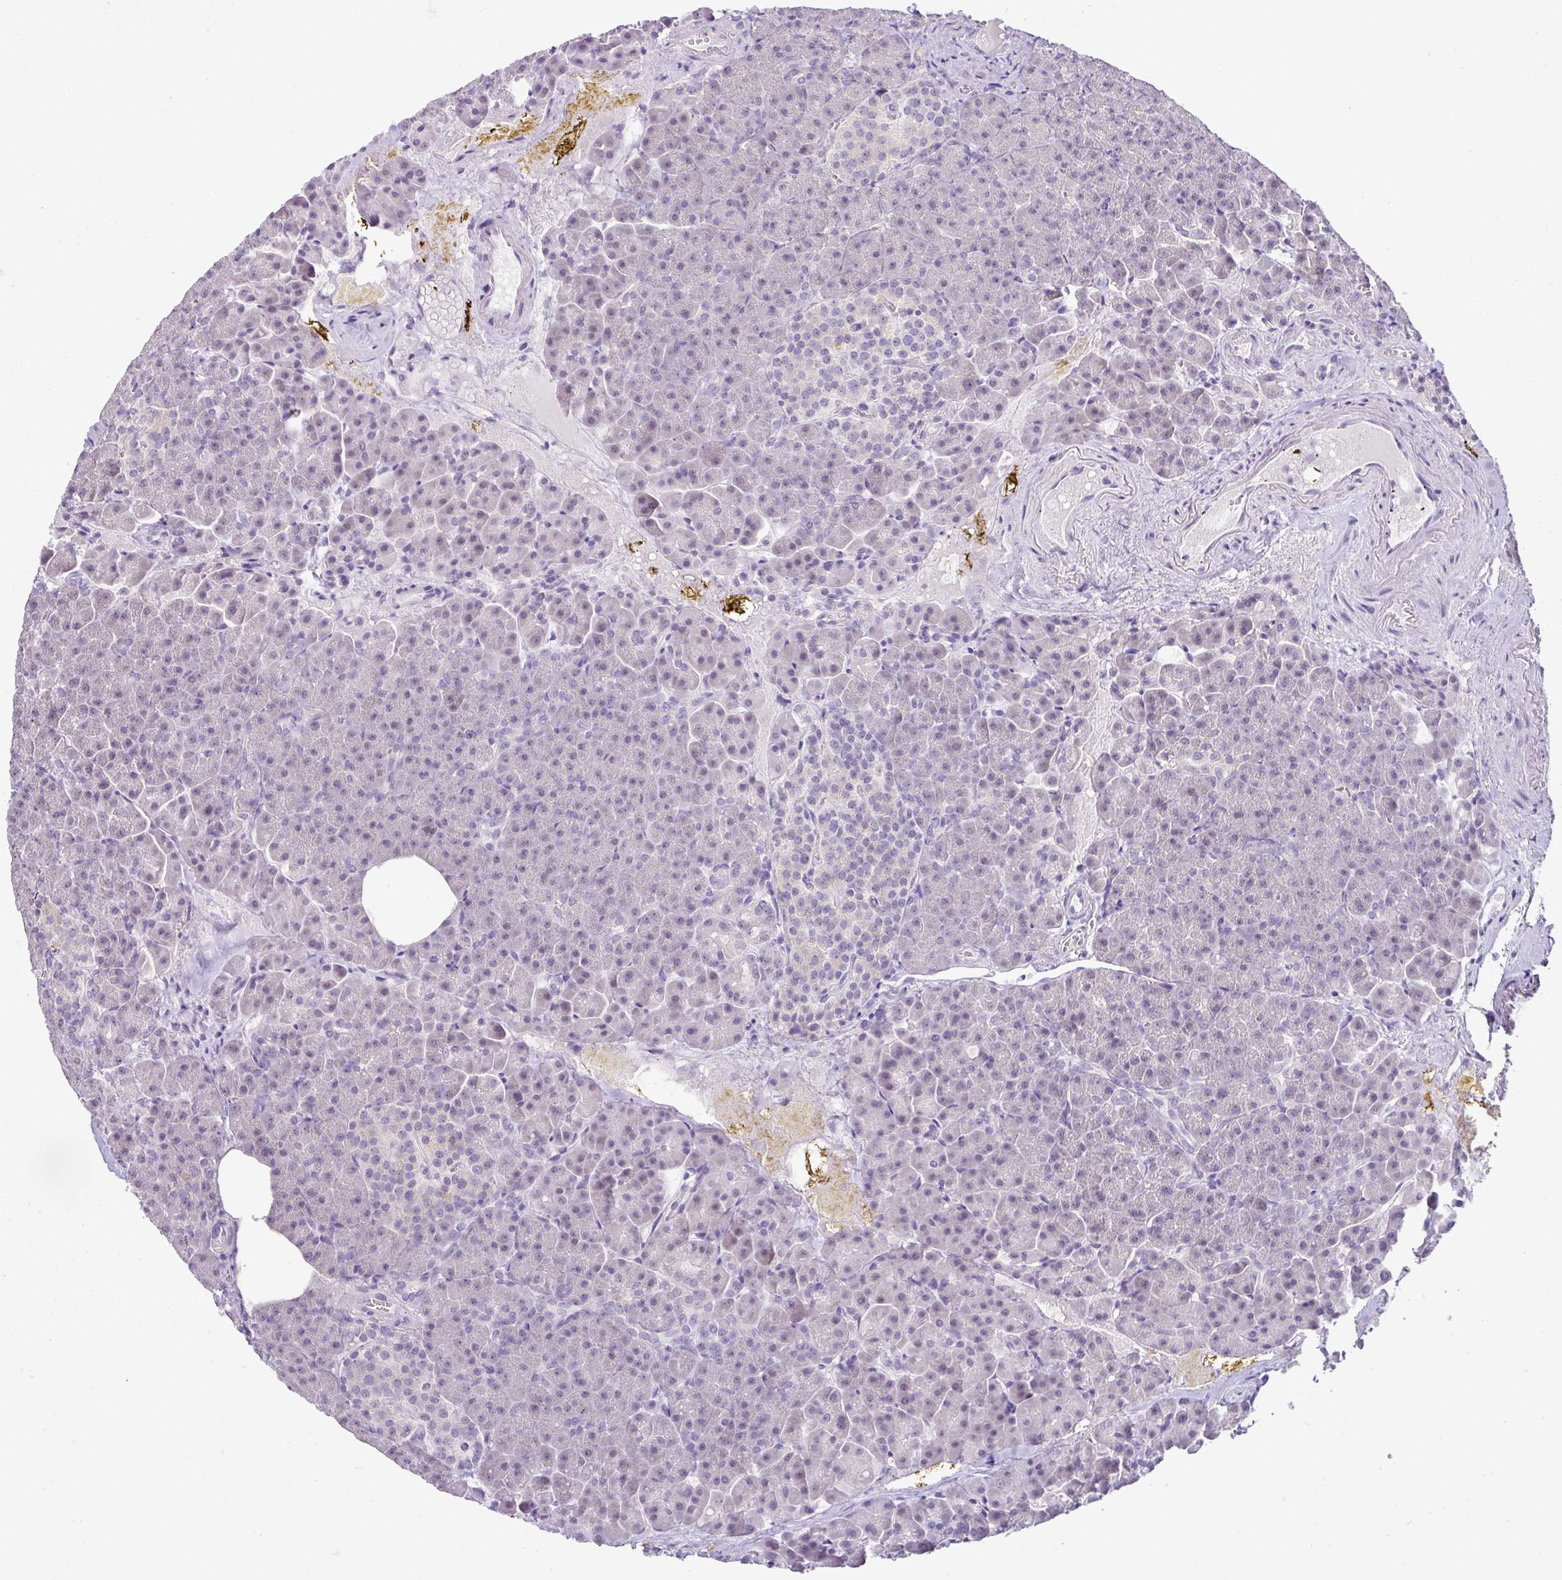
{"staining": {"intensity": "negative", "quantity": "none", "location": "none"}, "tissue": "pancreas", "cell_type": "Exocrine glandular cells", "image_type": "normal", "snomed": [{"axis": "morphology", "description": "Normal tissue, NOS"}, {"axis": "topography", "description": "Pancreas"}], "caption": "Immunohistochemistry image of unremarkable pancreas stained for a protein (brown), which reveals no expression in exocrine glandular cells.", "gene": "BCL11A", "patient": {"sex": "female", "age": 74}}